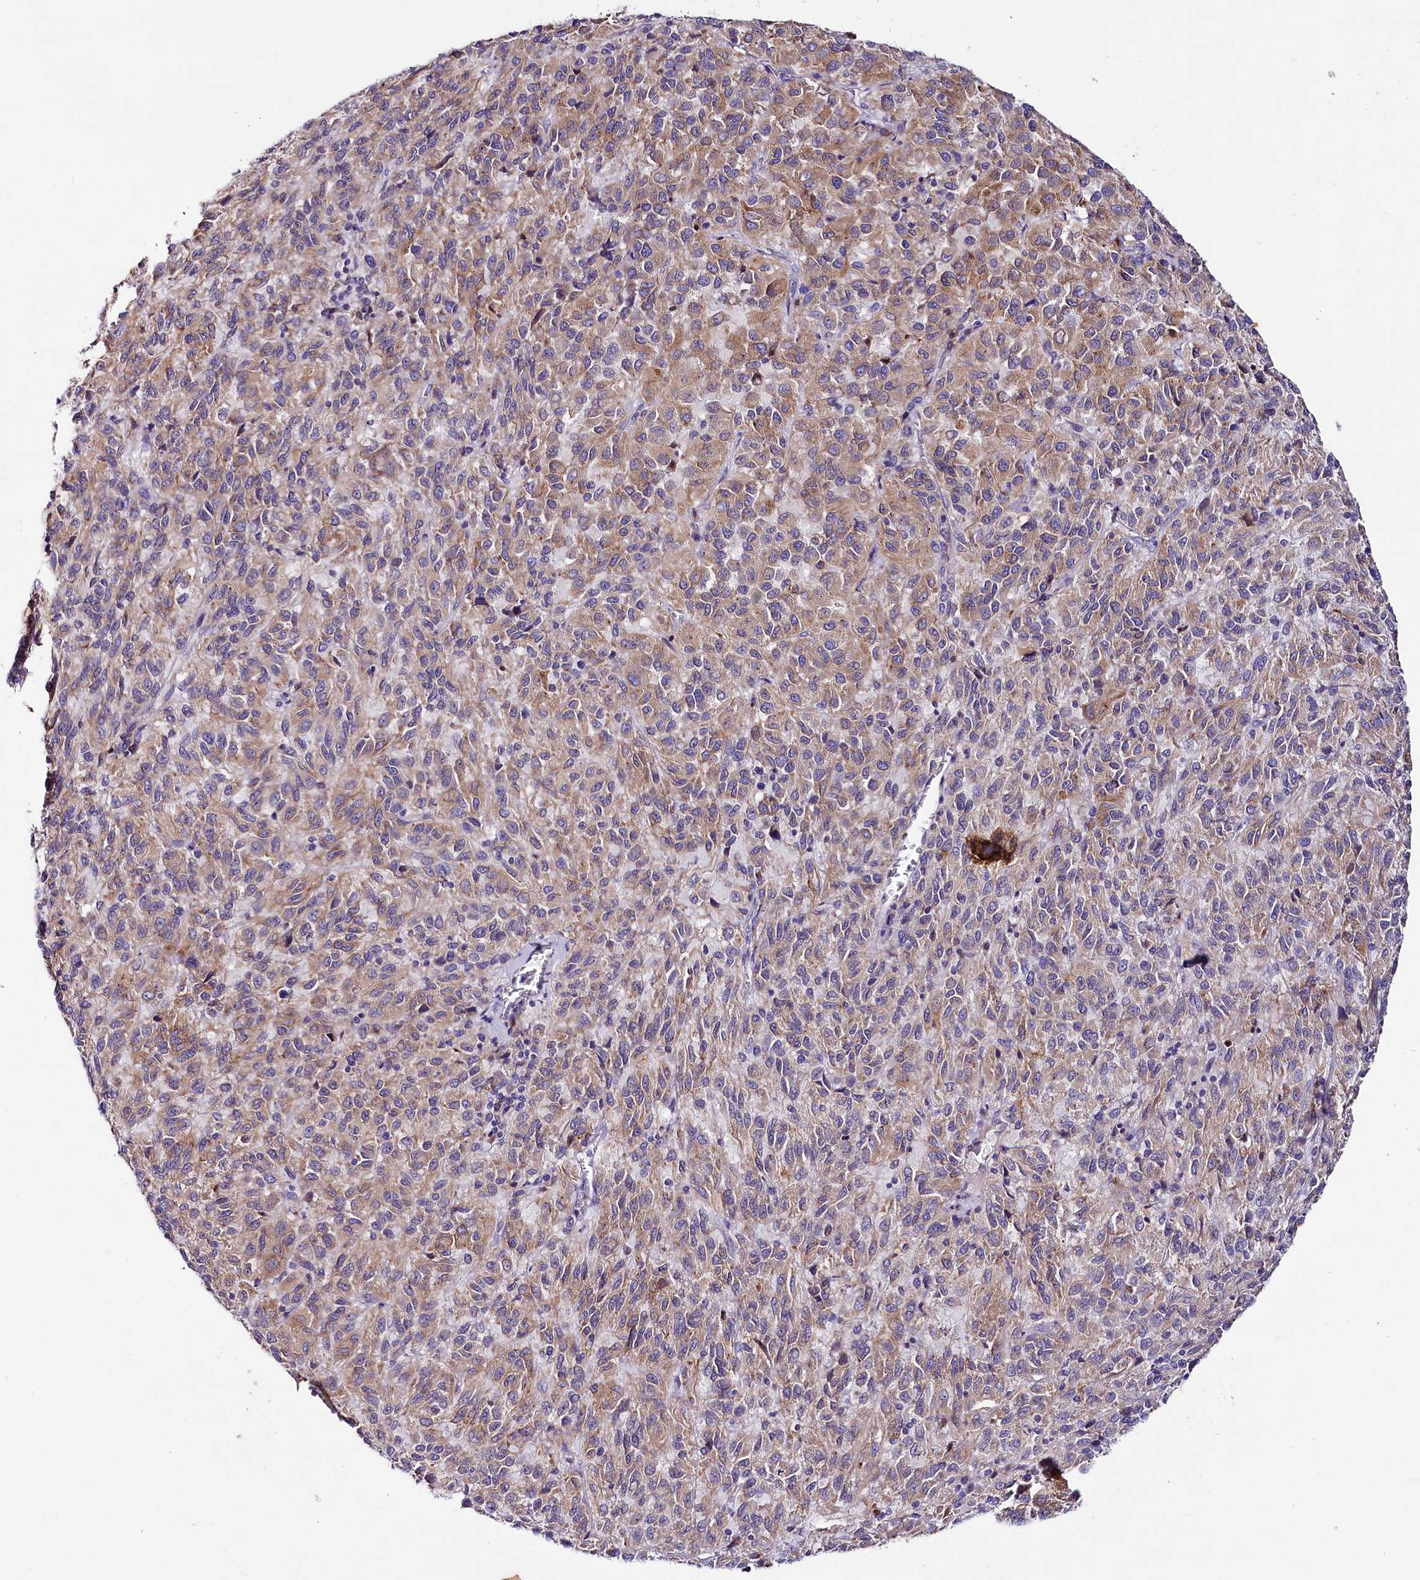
{"staining": {"intensity": "moderate", "quantity": "25%-75%", "location": "cytoplasmic/membranous"}, "tissue": "melanoma", "cell_type": "Tumor cells", "image_type": "cancer", "snomed": [{"axis": "morphology", "description": "Malignant melanoma, Metastatic site"}, {"axis": "topography", "description": "Lung"}], "caption": "IHC (DAB (3,3'-diaminobenzidine)) staining of melanoma reveals moderate cytoplasmic/membranous protein expression in approximately 25%-75% of tumor cells.", "gene": "SACM1L", "patient": {"sex": "male", "age": 64}}